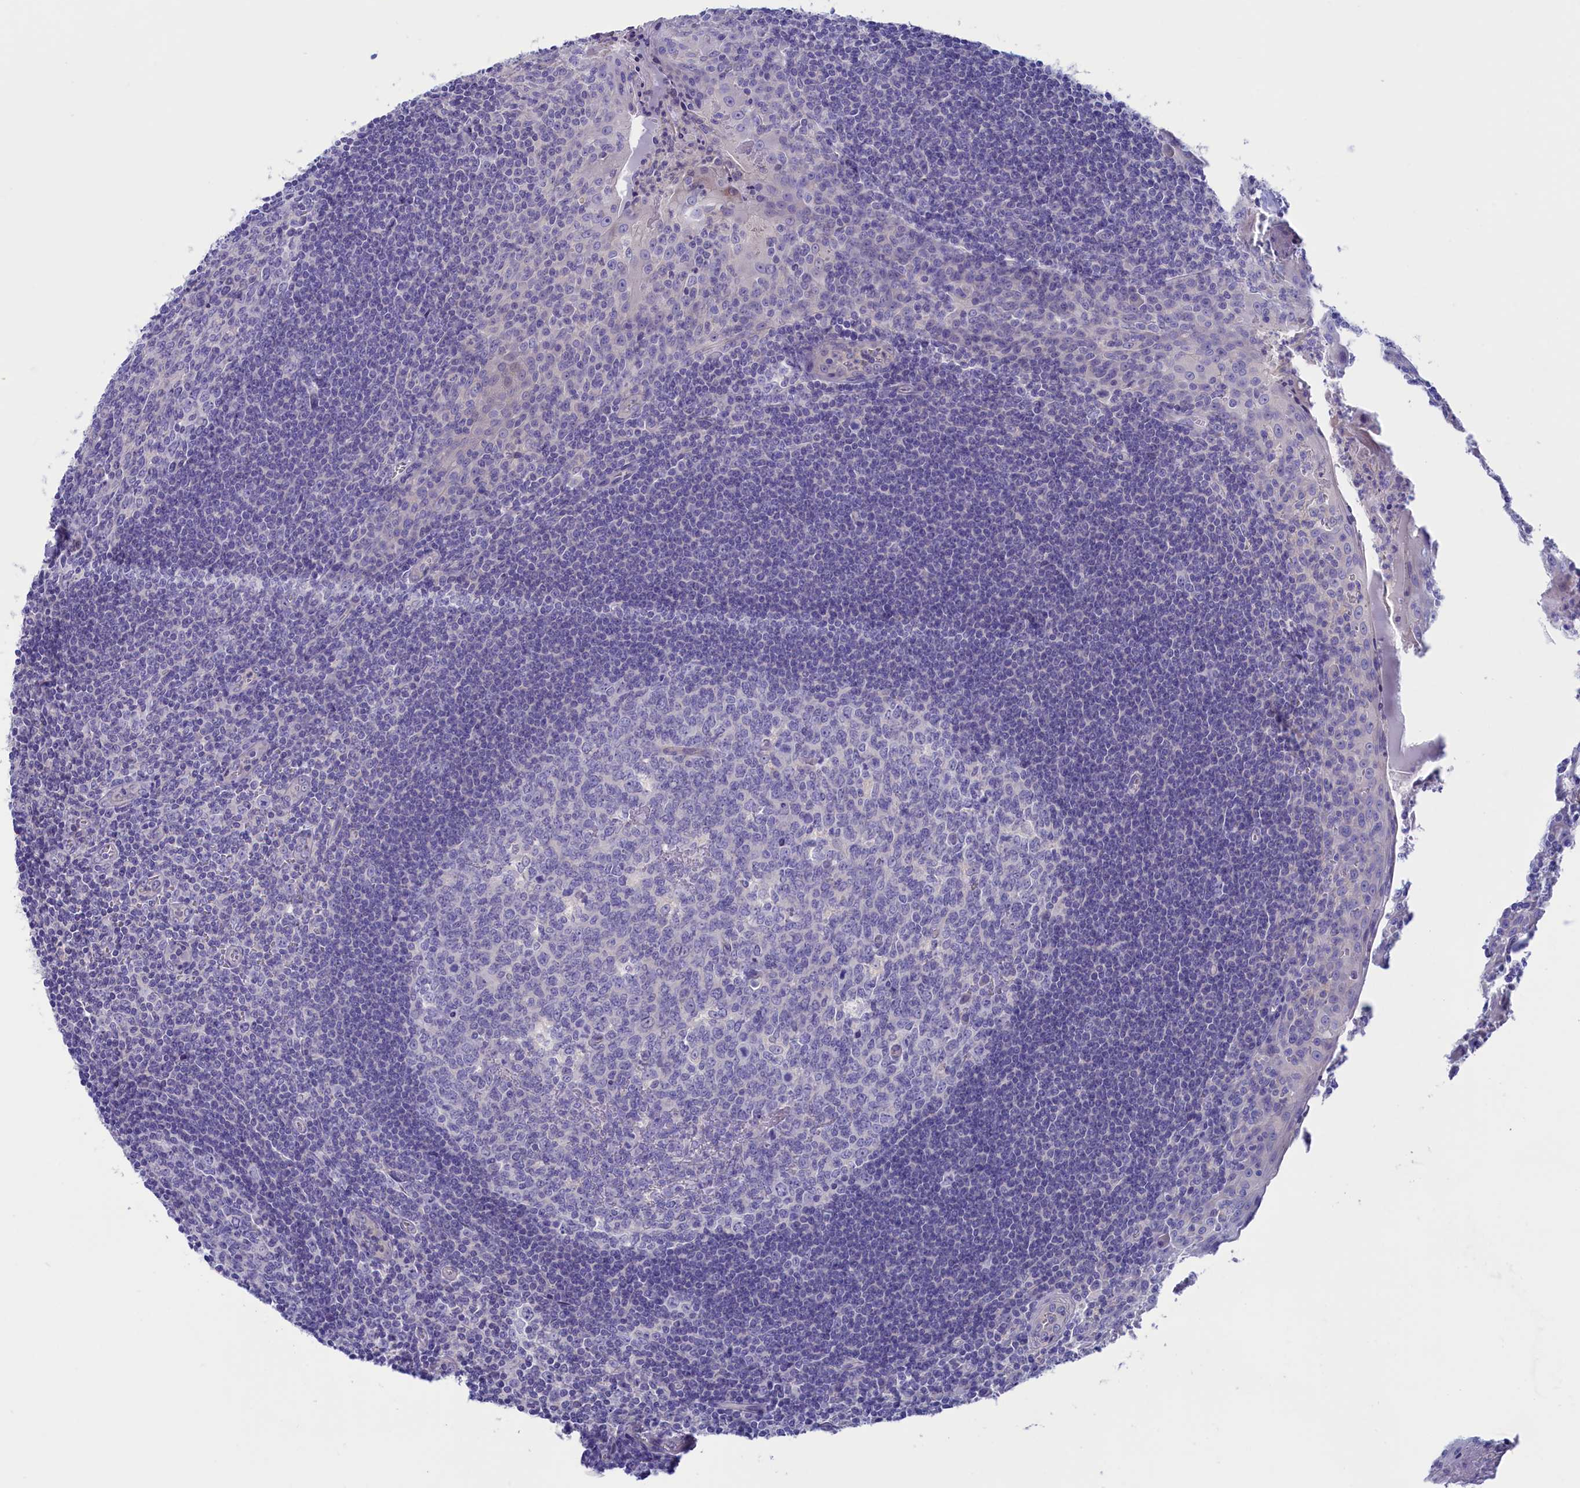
{"staining": {"intensity": "negative", "quantity": "none", "location": "none"}, "tissue": "tonsil", "cell_type": "Germinal center cells", "image_type": "normal", "snomed": [{"axis": "morphology", "description": "Normal tissue, NOS"}, {"axis": "topography", "description": "Tonsil"}], "caption": "IHC of normal tonsil exhibits no staining in germinal center cells.", "gene": "VPS35L", "patient": {"sex": "male", "age": 27}}